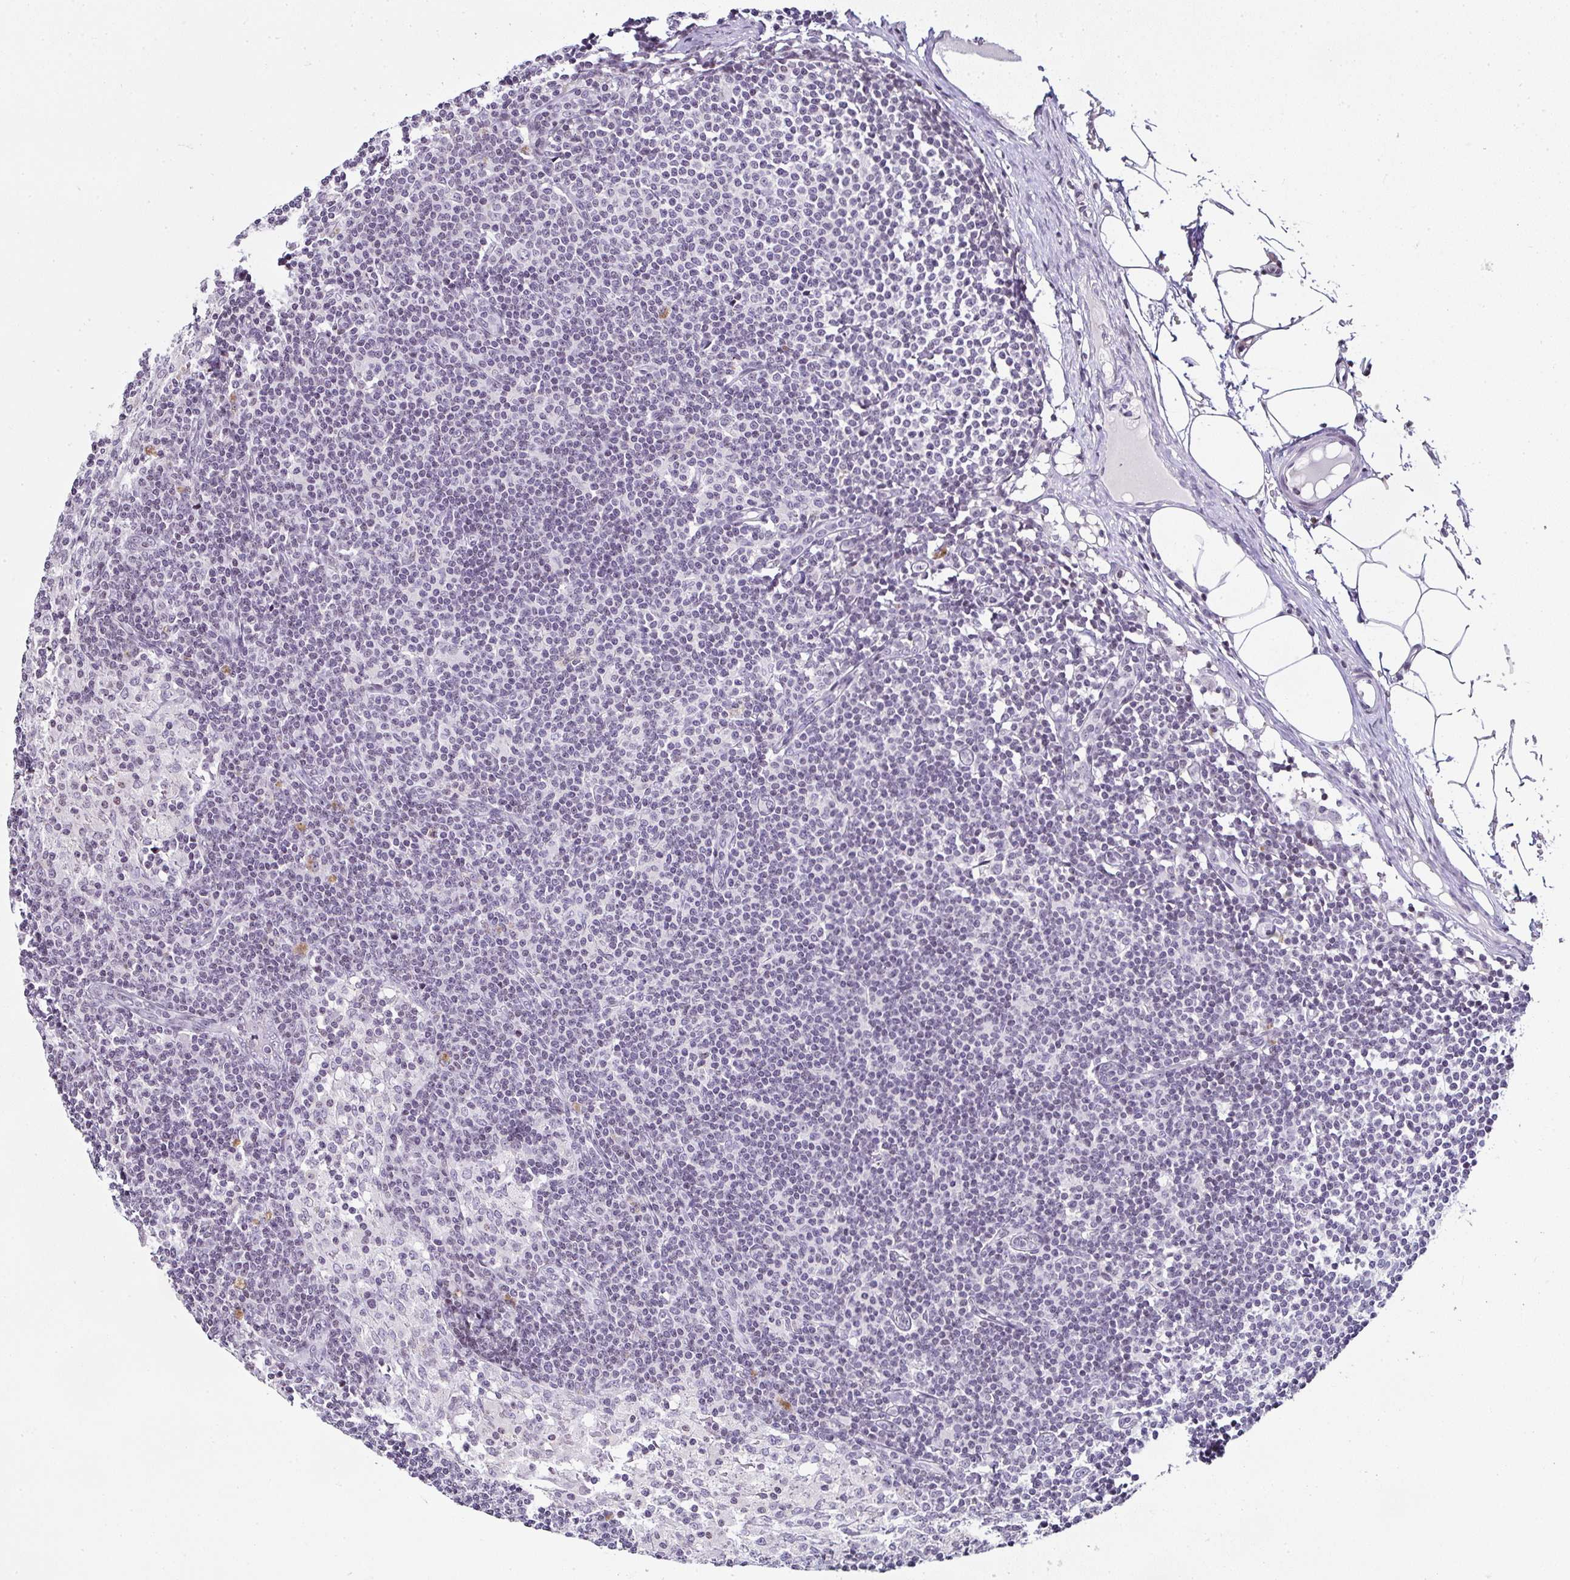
{"staining": {"intensity": "negative", "quantity": "none", "location": "none"}, "tissue": "lymph node", "cell_type": "Germinal center cells", "image_type": "normal", "snomed": [{"axis": "morphology", "description": "Normal tissue, NOS"}, {"axis": "topography", "description": "Lymph node"}], "caption": "Immunohistochemical staining of benign lymph node exhibits no significant positivity in germinal center cells.", "gene": "SERPINB3", "patient": {"sex": "male", "age": 49}}